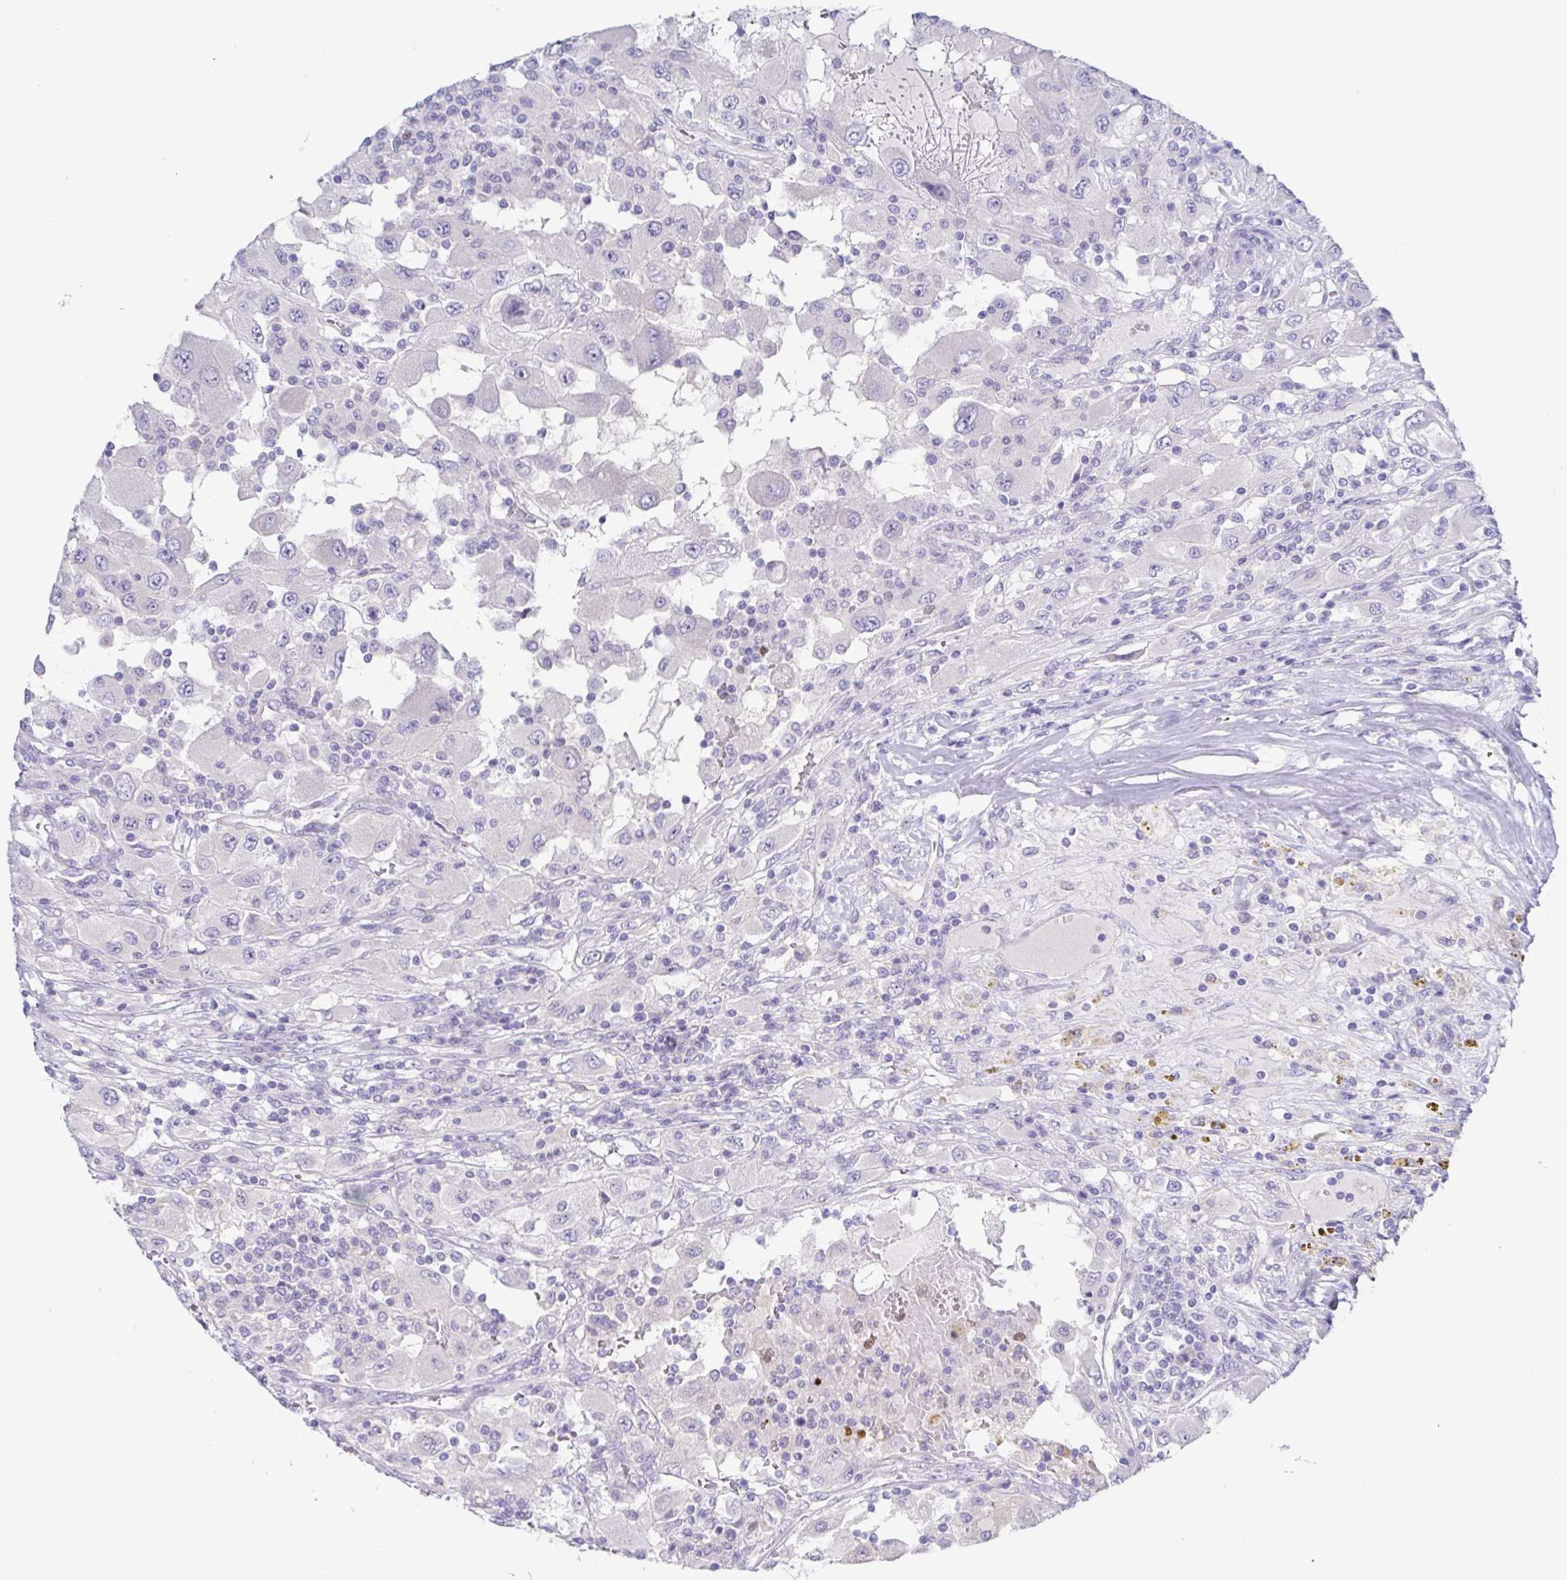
{"staining": {"intensity": "negative", "quantity": "none", "location": "none"}, "tissue": "renal cancer", "cell_type": "Tumor cells", "image_type": "cancer", "snomed": [{"axis": "morphology", "description": "Adenocarcinoma, NOS"}, {"axis": "topography", "description": "Kidney"}], "caption": "DAB immunohistochemical staining of adenocarcinoma (renal) displays no significant staining in tumor cells.", "gene": "HTR2A", "patient": {"sex": "female", "age": 67}}